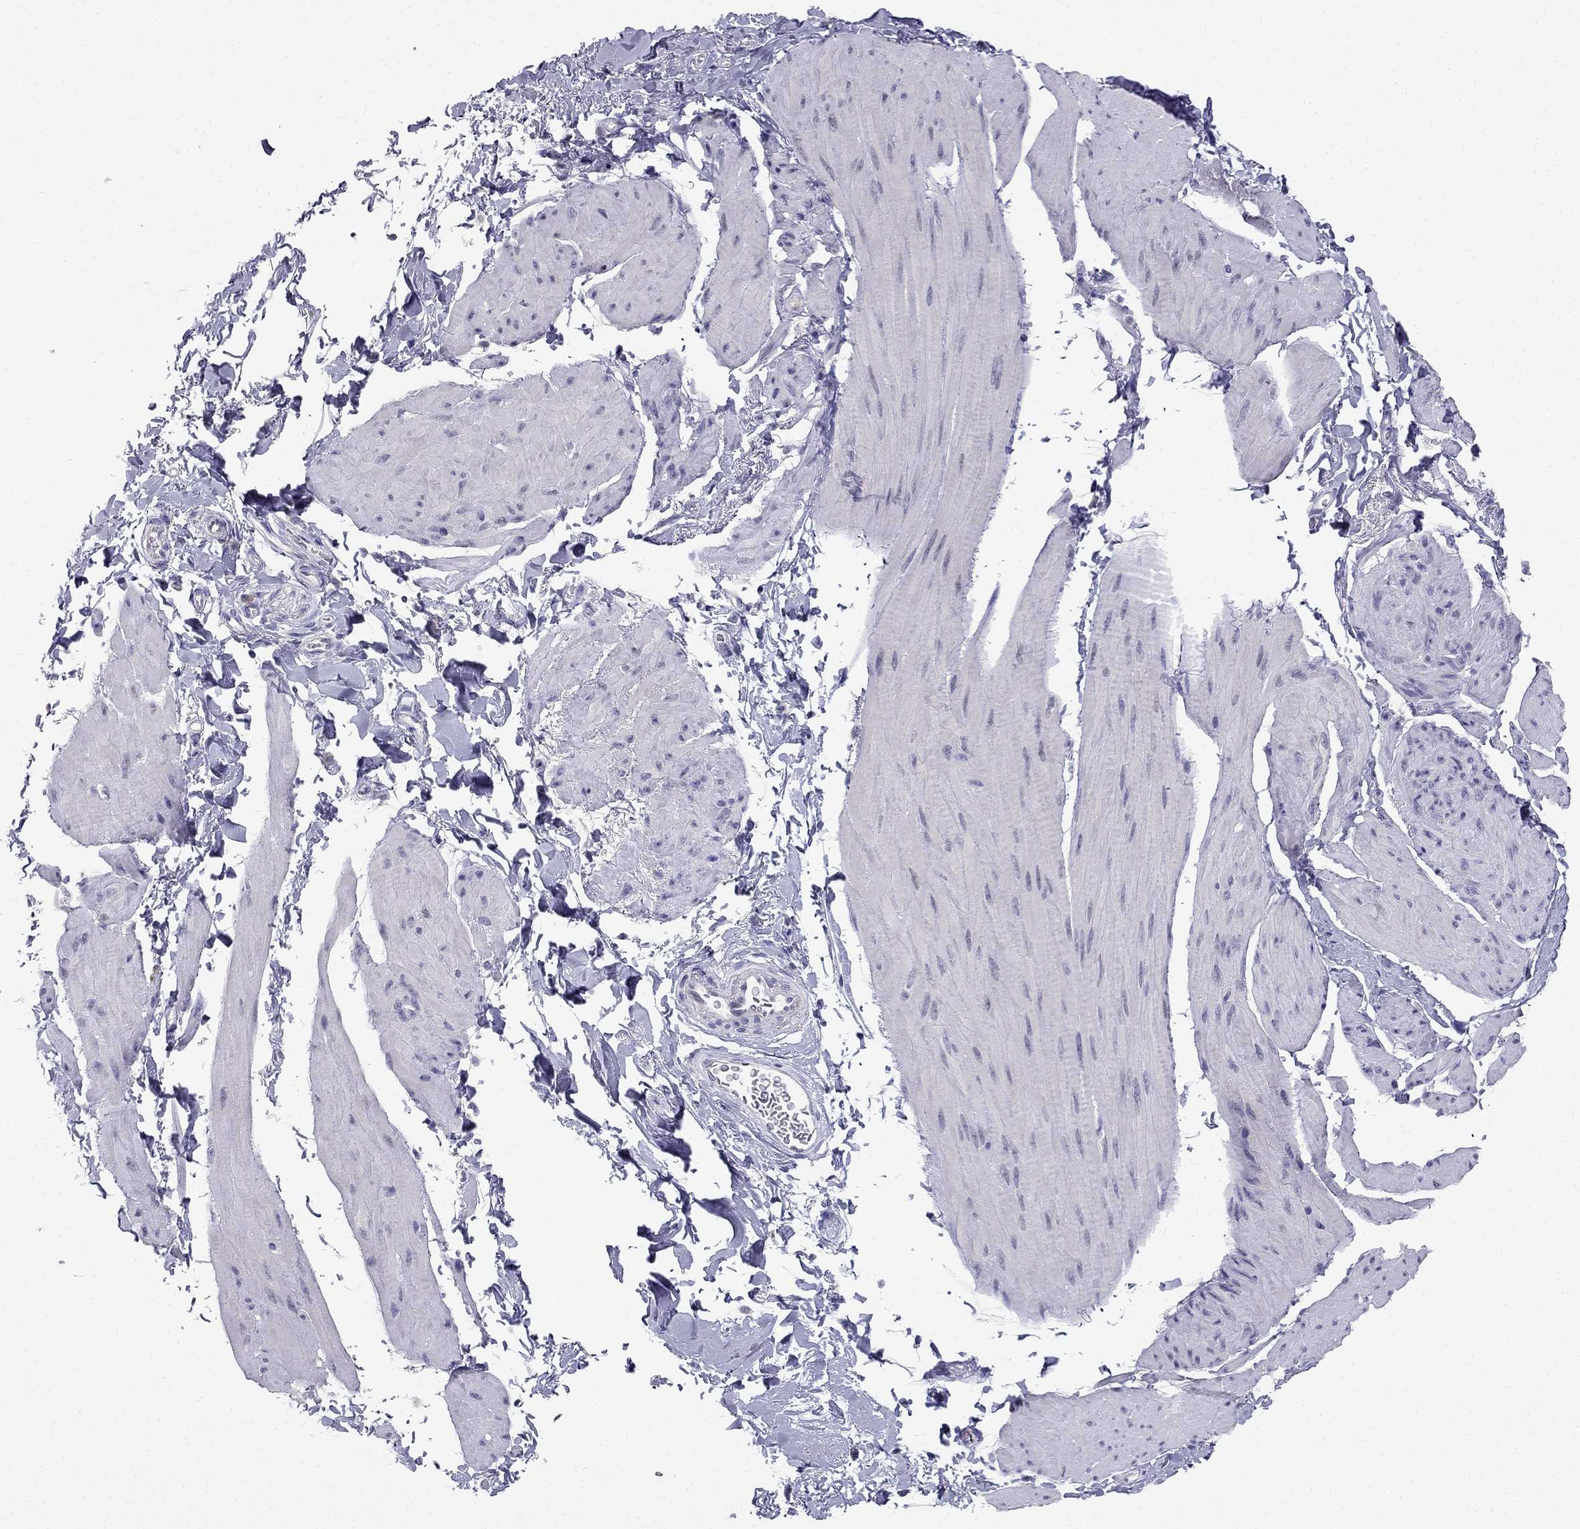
{"staining": {"intensity": "negative", "quantity": "none", "location": "none"}, "tissue": "smooth muscle", "cell_type": "Smooth muscle cells", "image_type": "normal", "snomed": [{"axis": "morphology", "description": "Normal tissue, NOS"}, {"axis": "topography", "description": "Adipose tissue"}, {"axis": "topography", "description": "Smooth muscle"}, {"axis": "topography", "description": "Peripheral nerve tissue"}], "caption": "Smooth muscle stained for a protein using immunohistochemistry (IHC) displays no staining smooth muscle cells.", "gene": "C16orf89", "patient": {"sex": "male", "age": 83}}